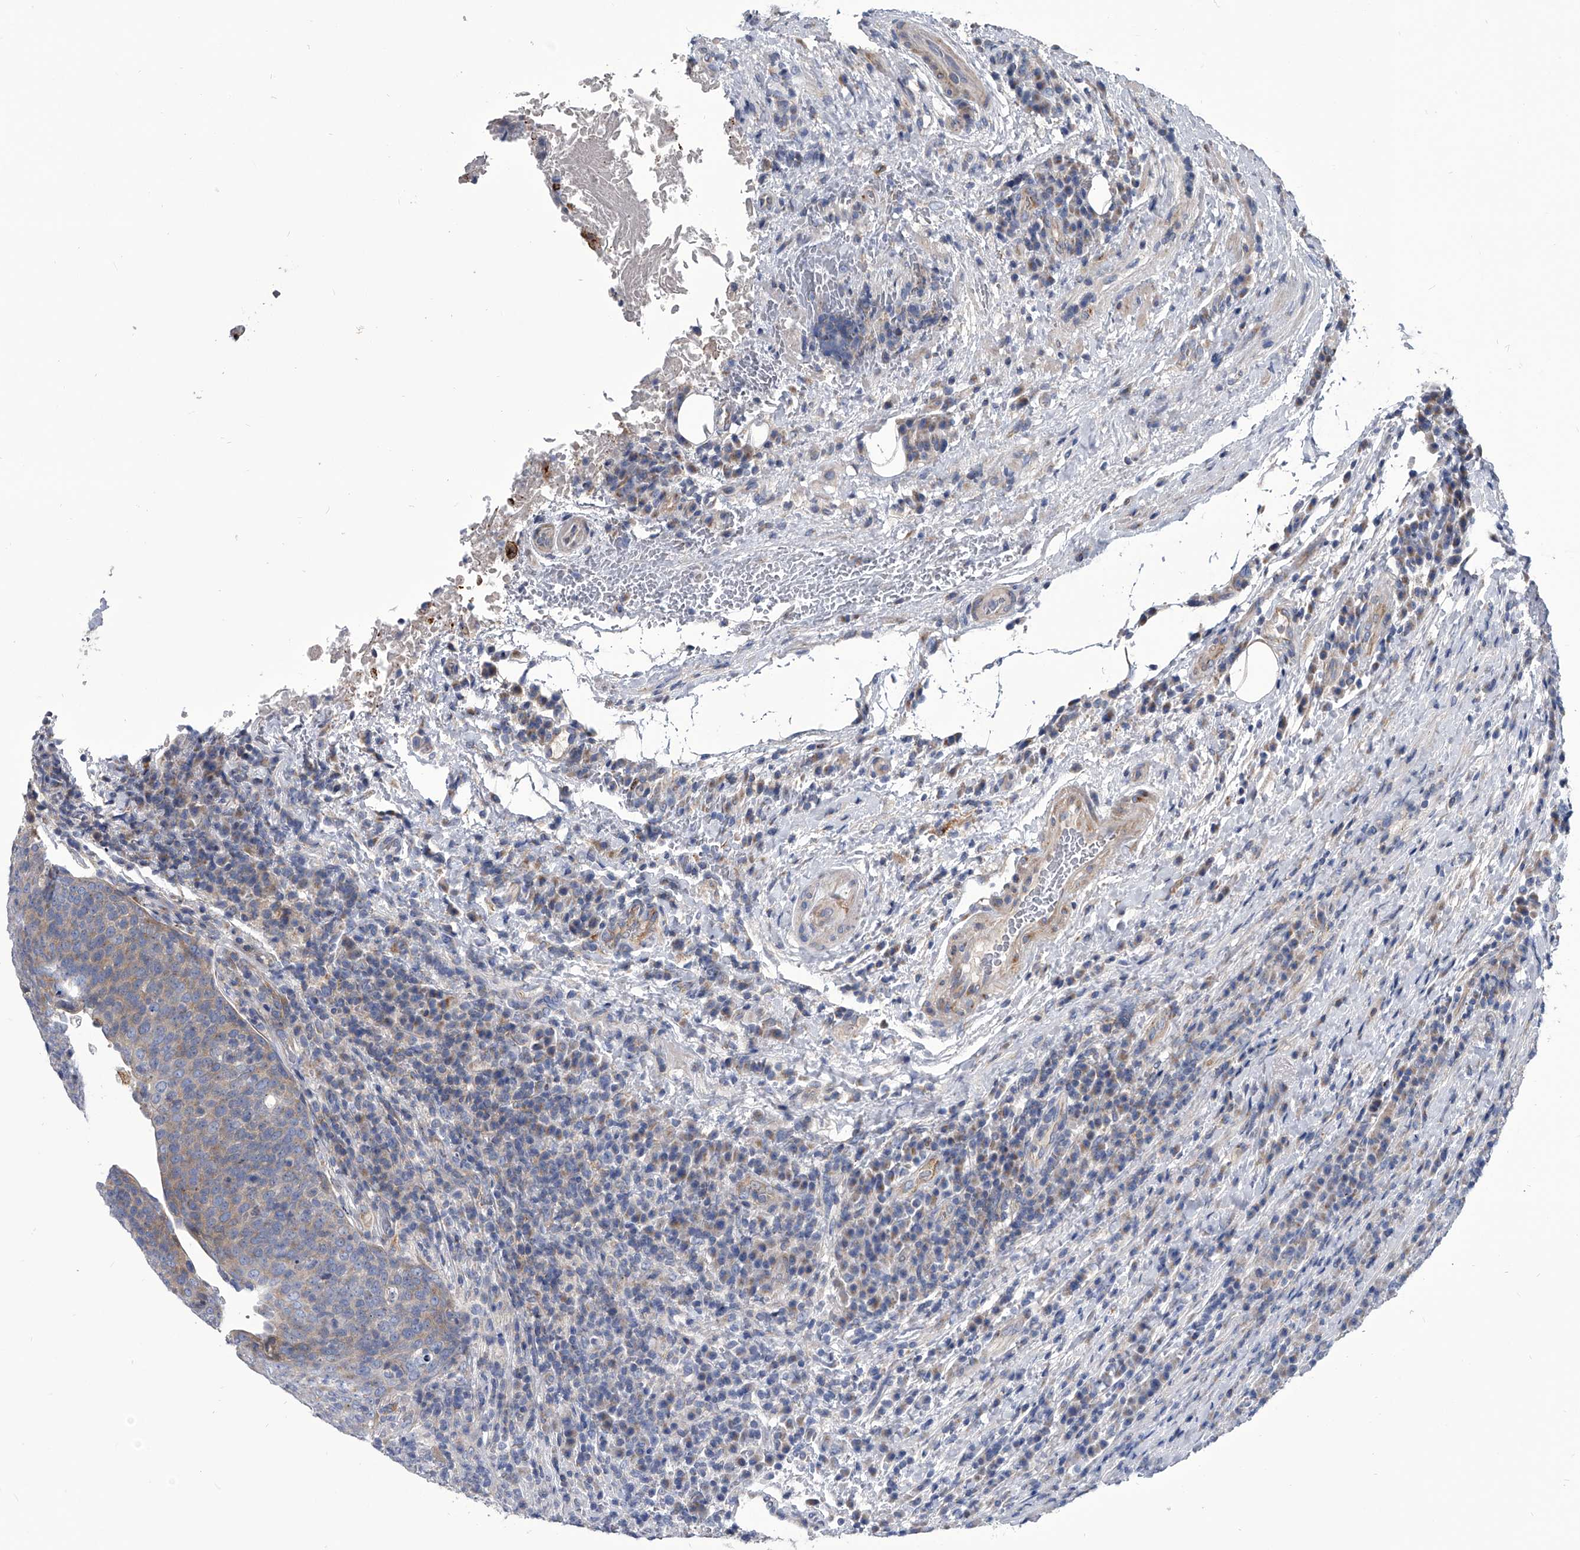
{"staining": {"intensity": "weak", "quantity": "25%-75%", "location": "cytoplasmic/membranous"}, "tissue": "head and neck cancer", "cell_type": "Tumor cells", "image_type": "cancer", "snomed": [{"axis": "morphology", "description": "Squamous cell carcinoma, NOS"}, {"axis": "morphology", "description": "Squamous cell carcinoma, metastatic, NOS"}, {"axis": "topography", "description": "Lymph node"}, {"axis": "topography", "description": "Head-Neck"}], "caption": "Immunohistochemical staining of head and neck cancer shows low levels of weak cytoplasmic/membranous expression in about 25%-75% of tumor cells. Immunohistochemistry (ihc) stains the protein of interest in brown and the nuclei are stained blue.", "gene": "SPP1", "patient": {"sex": "male", "age": 62}}